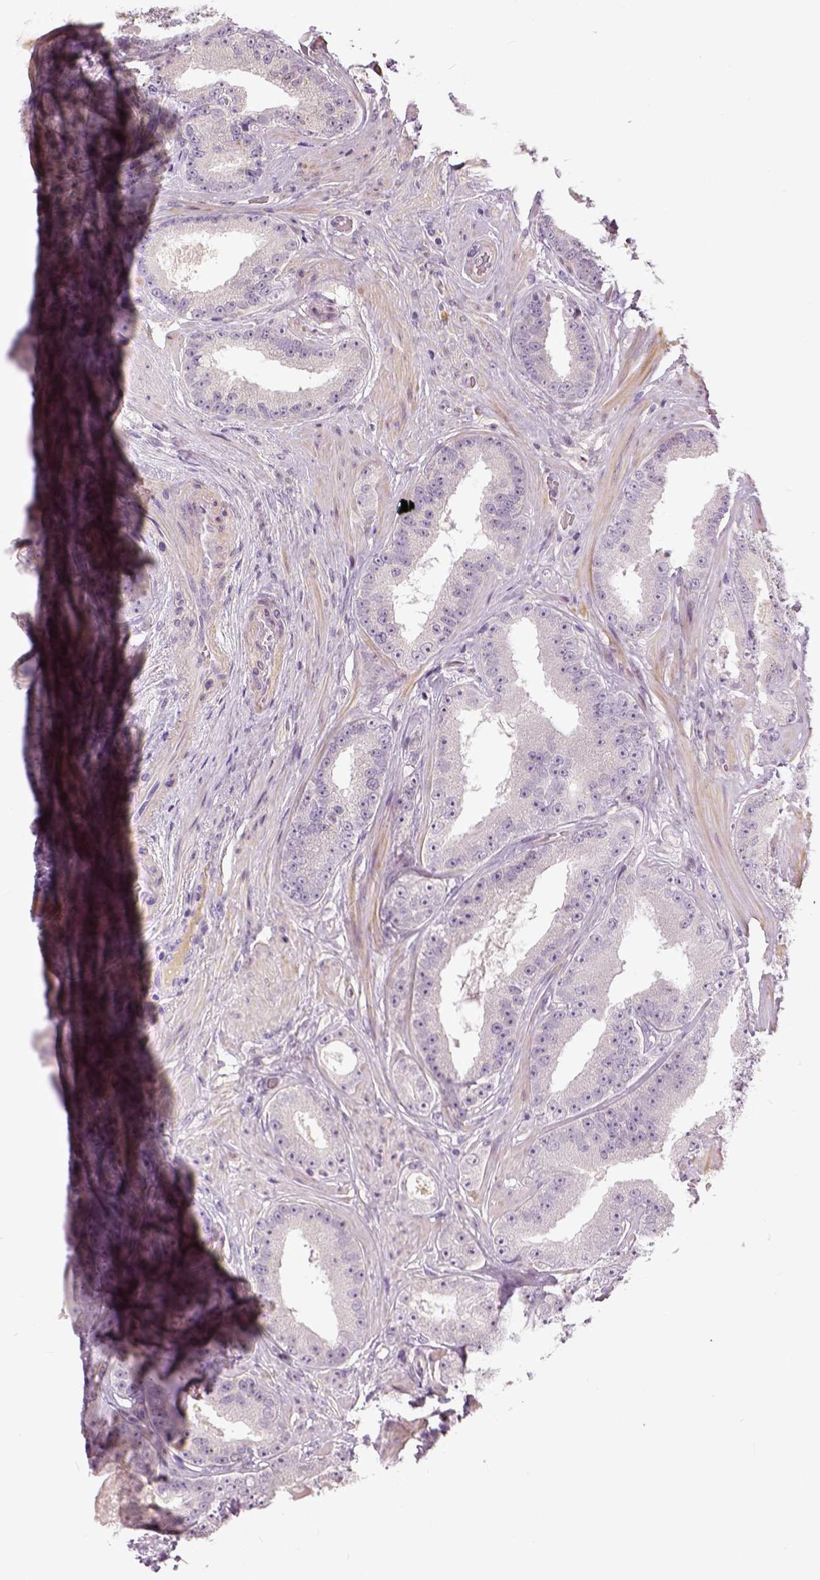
{"staining": {"intensity": "negative", "quantity": "none", "location": "none"}, "tissue": "prostate cancer", "cell_type": "Tumor cells", "image_type": "cancer", "snomed": [{"axis": "morphology", "description": "Adenocarcinoma, Low grade"}, {"axis": "topography", "description": "Prostate"}], "caption": "This is an immunohistochemistry (IHC) photomicrograph of prostate cancer (adenocarcinoma (low-grade)). There is no expression in tumor cells.", "gene": "NECAB1", "patient": {"sex": "male", "age": 60}}